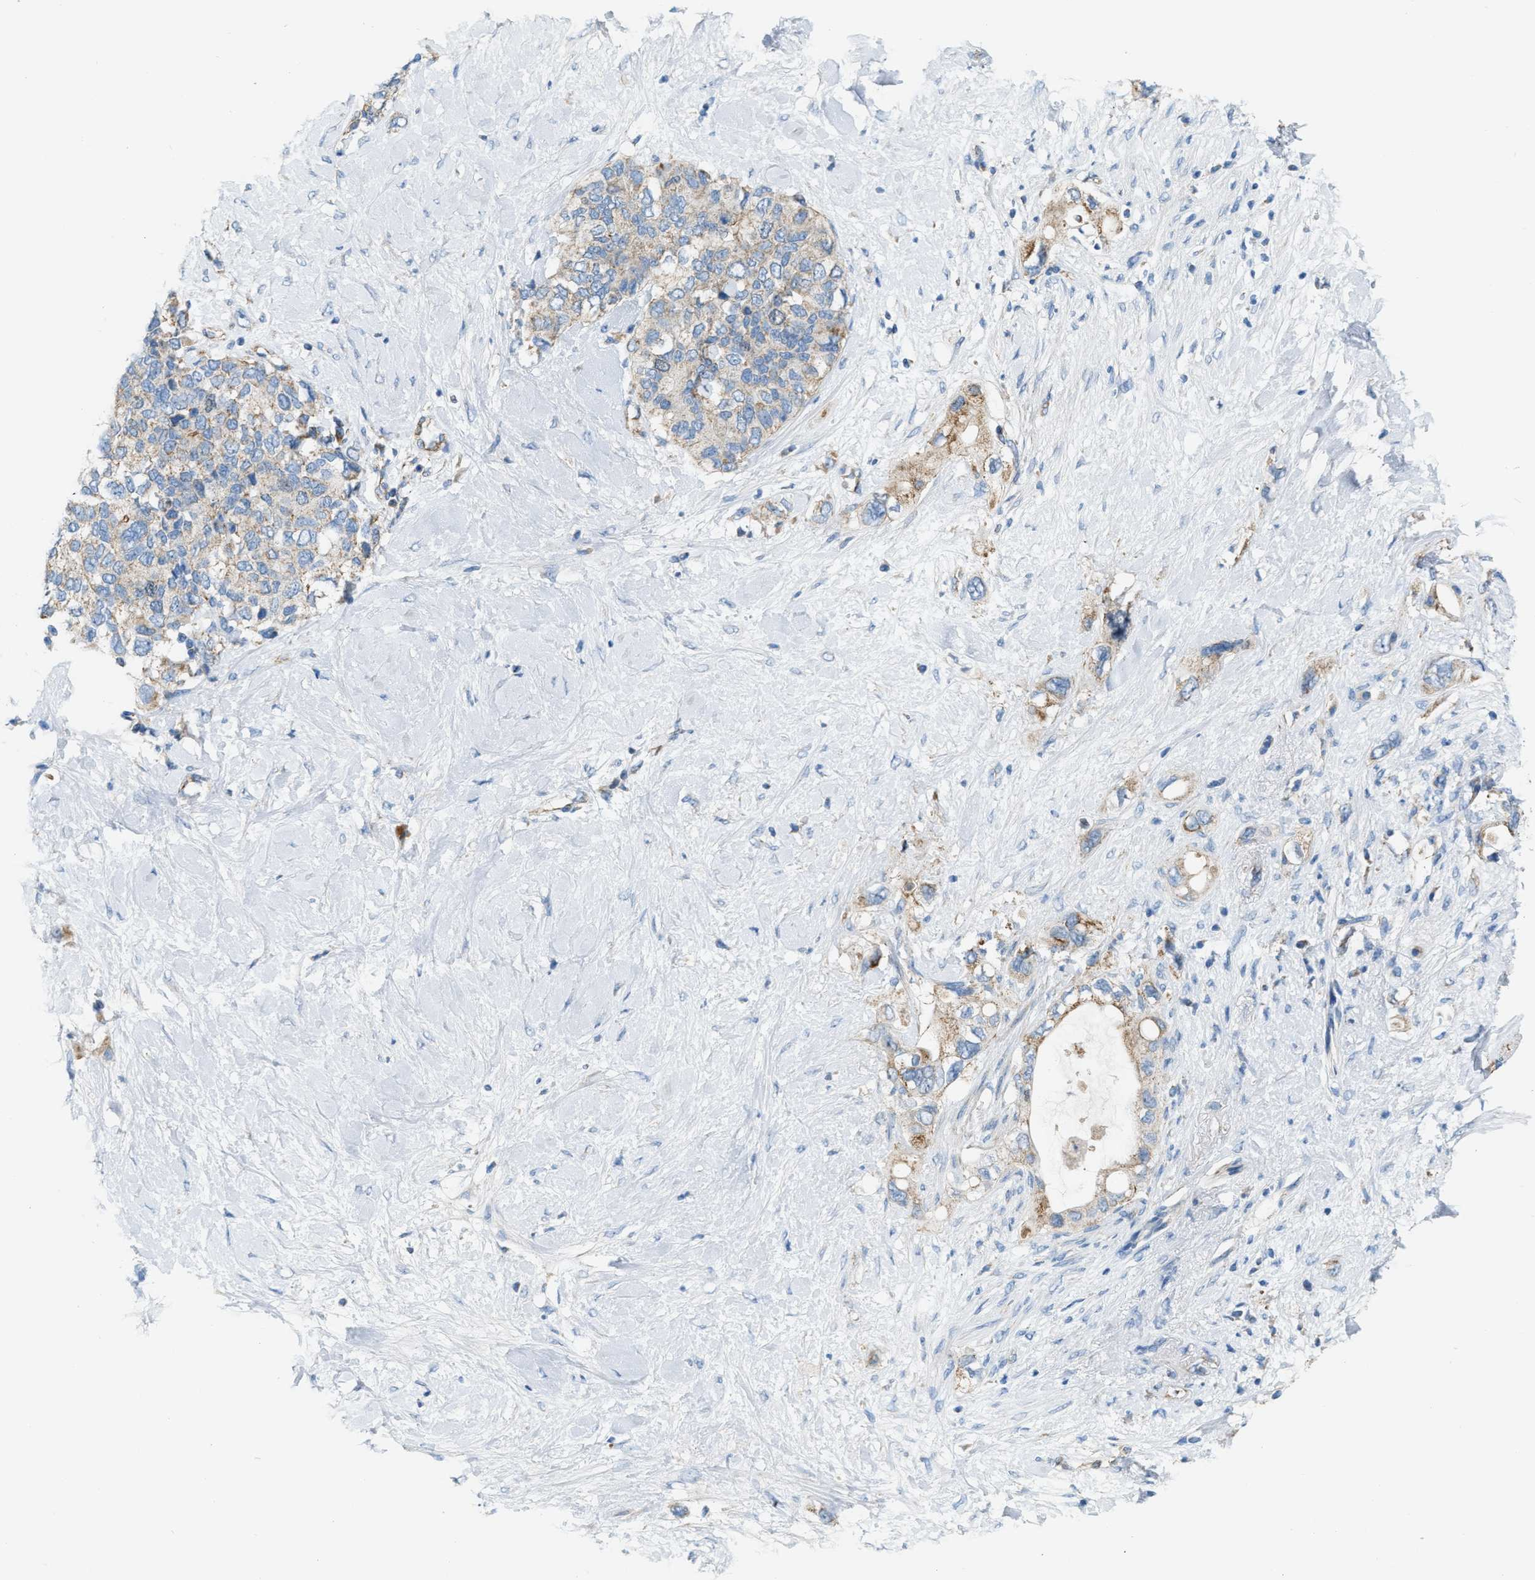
{"staining": {"intensity": "moderate", "quantity": "<25%", "location": "cytoplasmic/membranous"}, "tissue": "pancreatic cancer", "cell_type": "Tumor cells", "image_type": "cancer", "snomed": [{"axis": "morphology", "description": "Adenocarcinoma, NOS"}, {"axis": "topography", "description": "Pancreas"}], "caption": "Pancreatic adenocarcinoma tissue reveals moderate cytoplasmic/membranous positivity in about <25% of tumor cells (IHC, brightfield microscopy, high magnification).", "gene": "JADE1", "patient": {"sex": "female", "age": 56}}